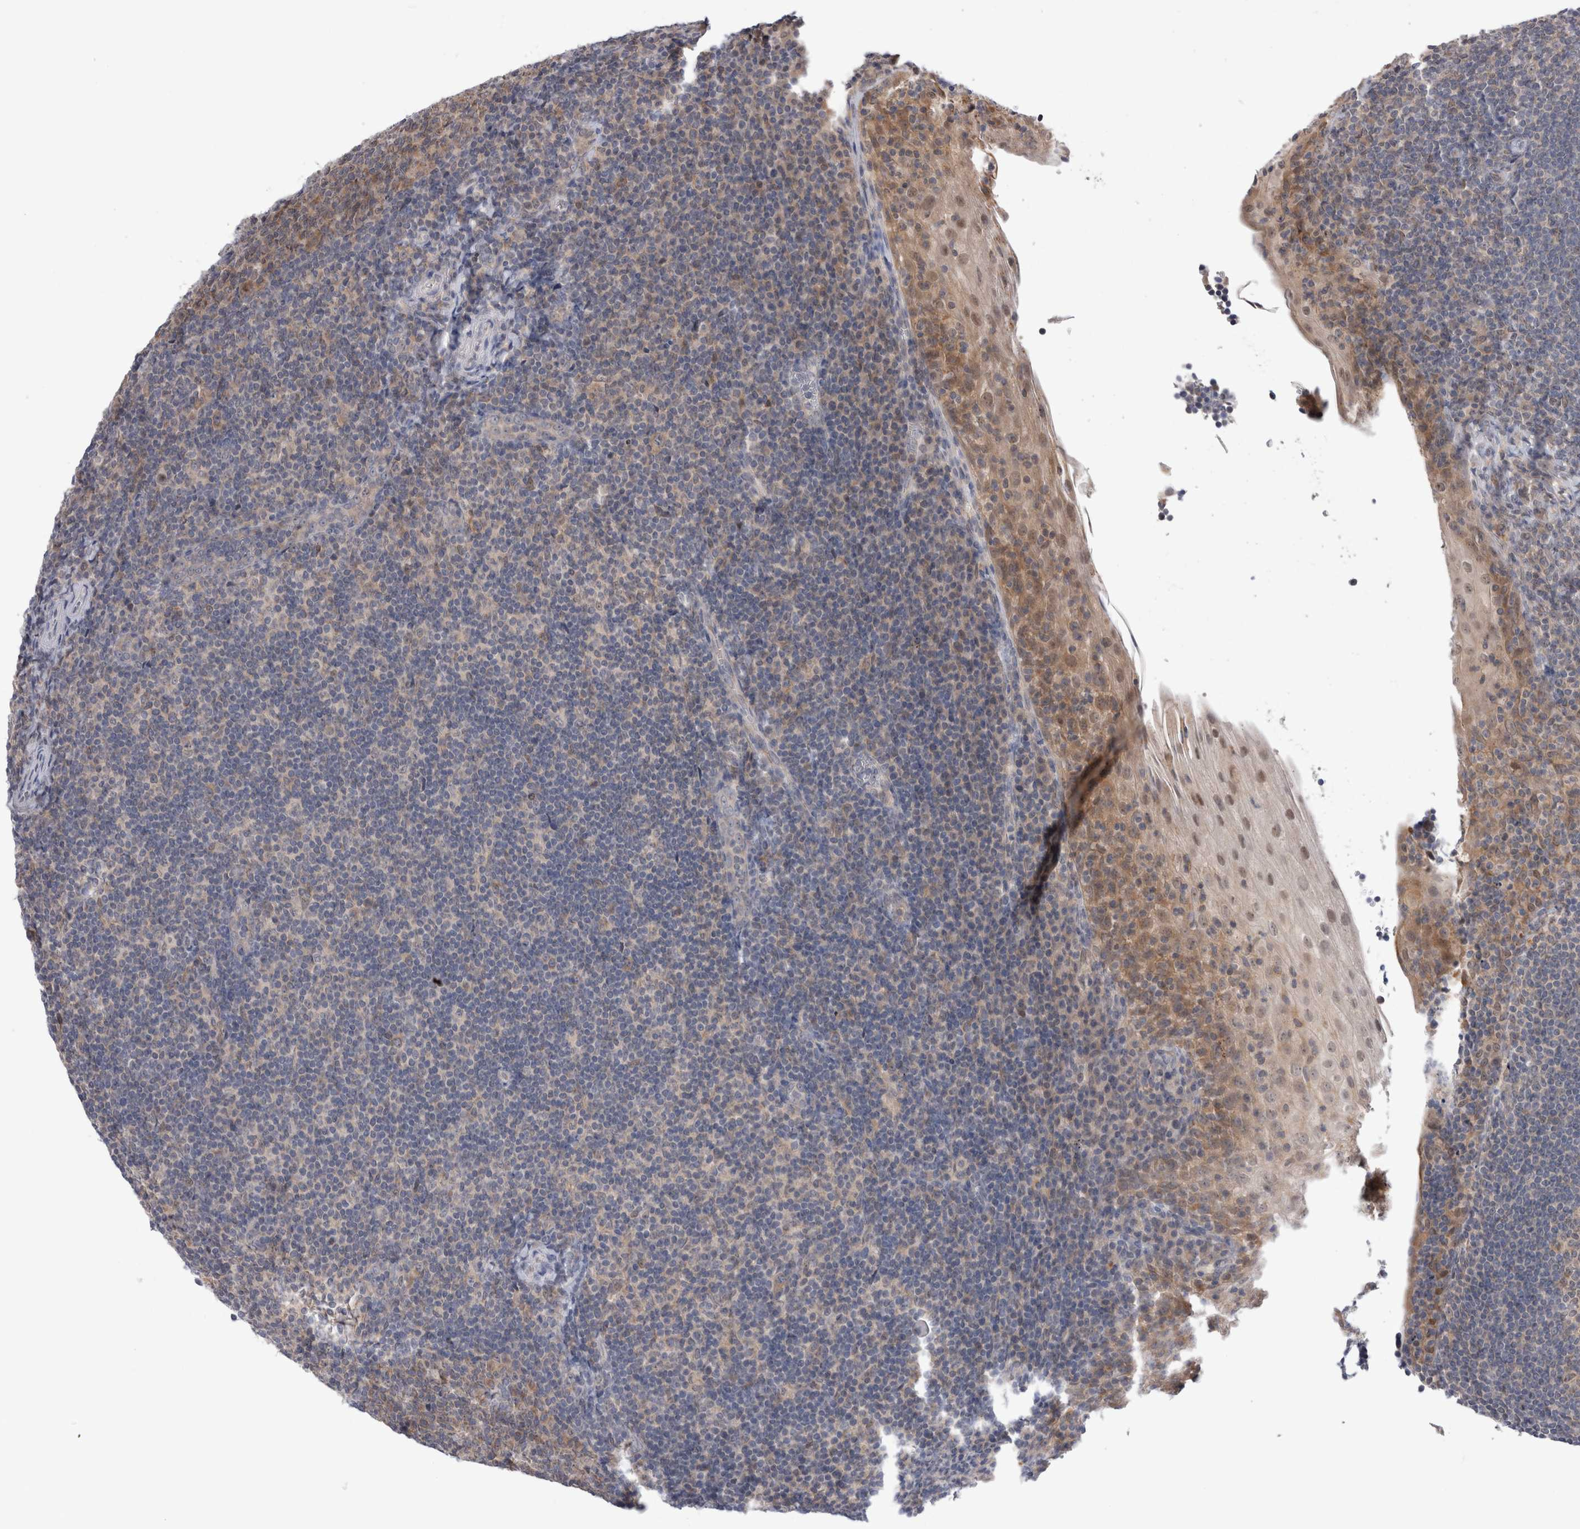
{"staining": {"intensity": "weak", "quantity": "25%-75%", "location": "cytoplasmic/membranous"}, "tissue": "tonsil", "cell_type": "Germinal center cells", "image_type": "normal", "snomed": [{"axis": "morphology", "description": "Normal tissue, NOS"}, {"axis": "topography", "description": "Tonsil"}], "caption": "Protein expression analysis of normal tonsil reveals weak cytoplasmic/membranous staining in approximately 25%-75% of germinal center cells. (Stains: DAB (3,3'-diaminobenzidine) in brown, nuclei in blue, Microscopy: brightfield microscopy at high magnification).", "gene": "MRPL37", "patient": {"sex": "male", "age": 37}}